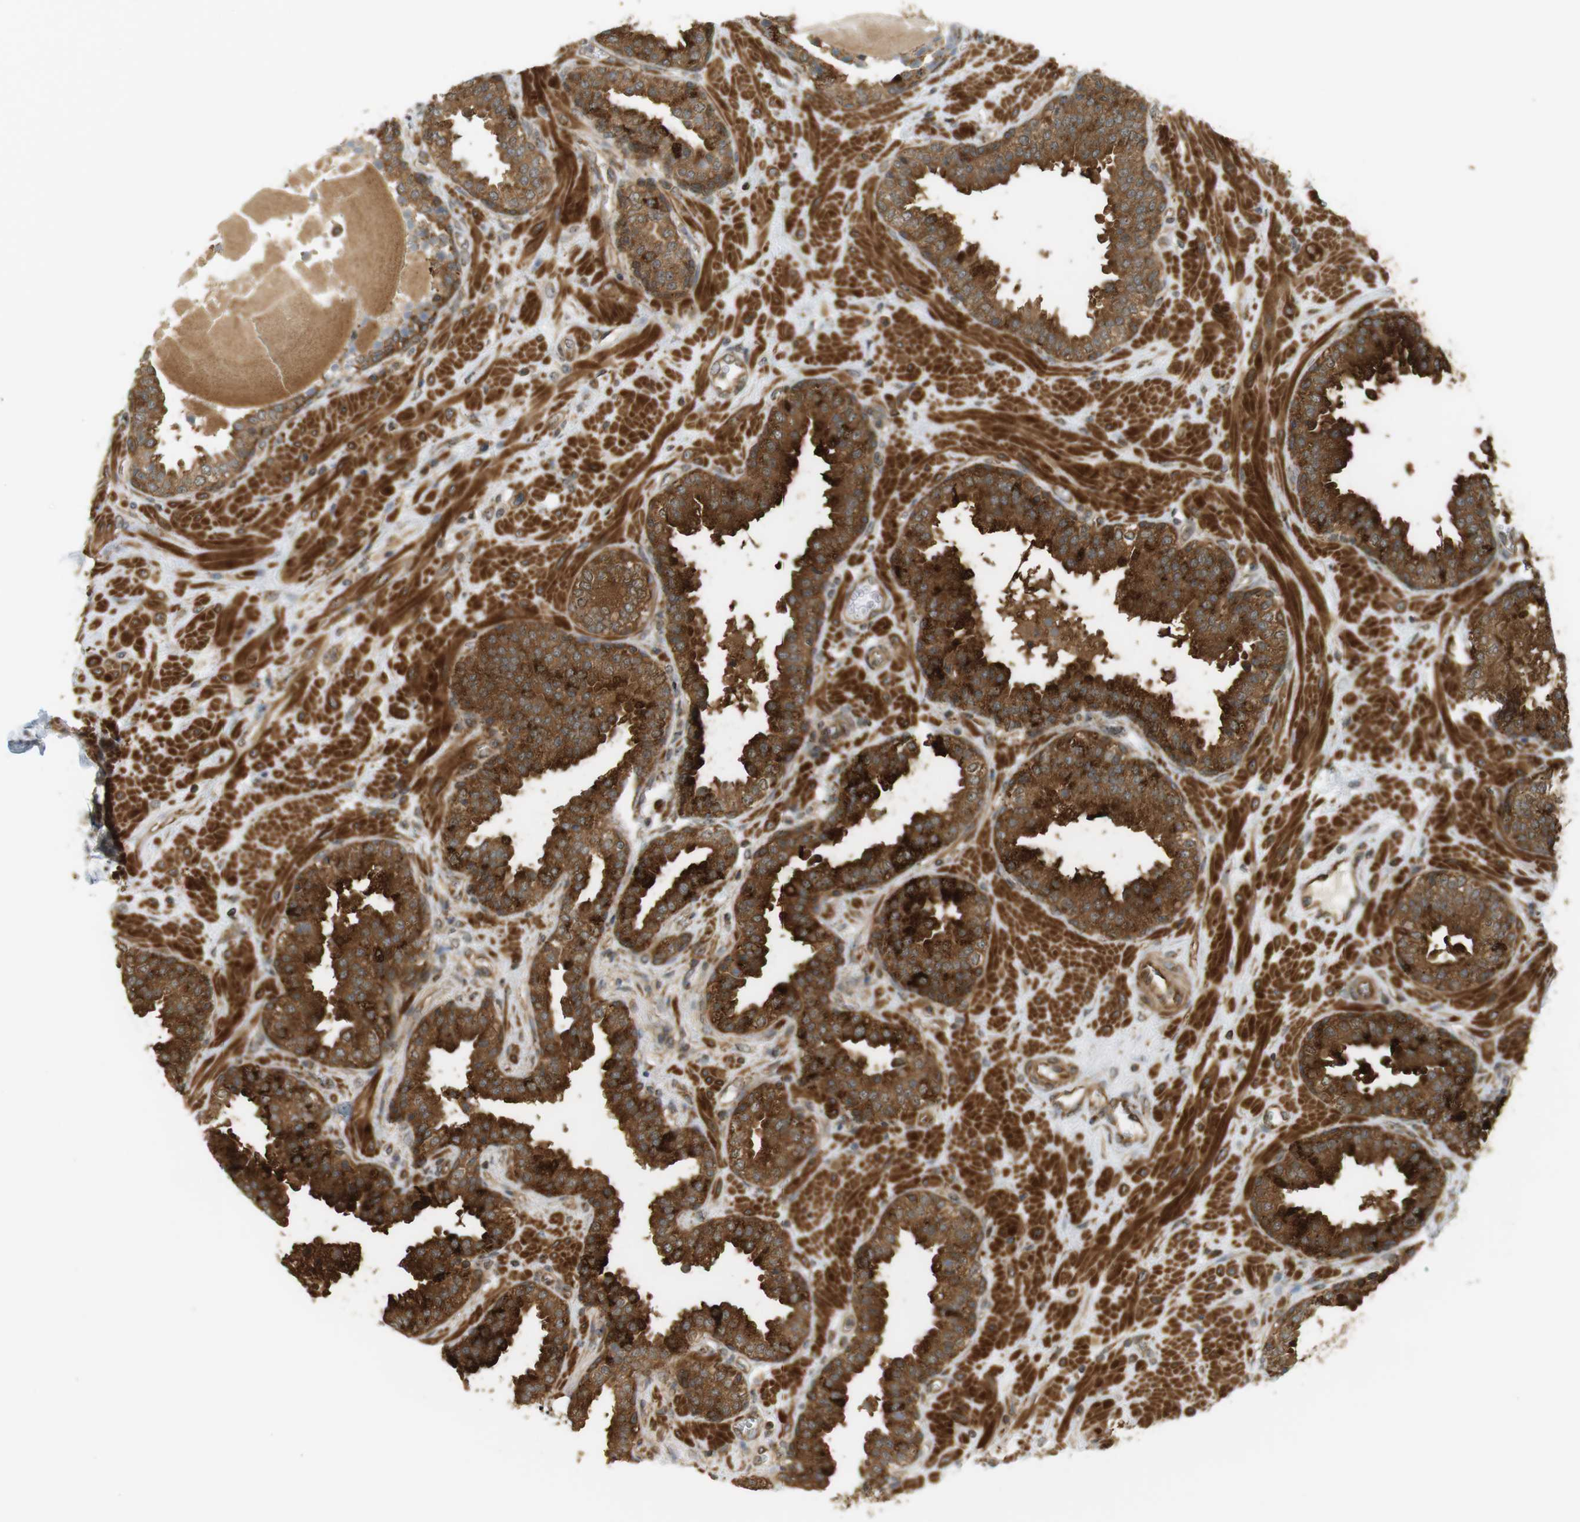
{"staining": {"intensity": "strong", "quantity": ">75%", "location": "cytoplasmic/membranous"}, "tissue": "prostate", "cell_type": "Glandular cells", "image_type": "normal", "snomed": [{"axis": "morphology", "description": "Normal tissue, NOS"}, {"axis": "topography", "description": "Prostate"}], "caption": "The photomicrograph exhibits a brown stain indicating the presence of a protein in the cytoplasmic/membranous of glandular cells in prostate.", "gene": "PA2G4", "patient": {"sex": "male", "age": 51}}